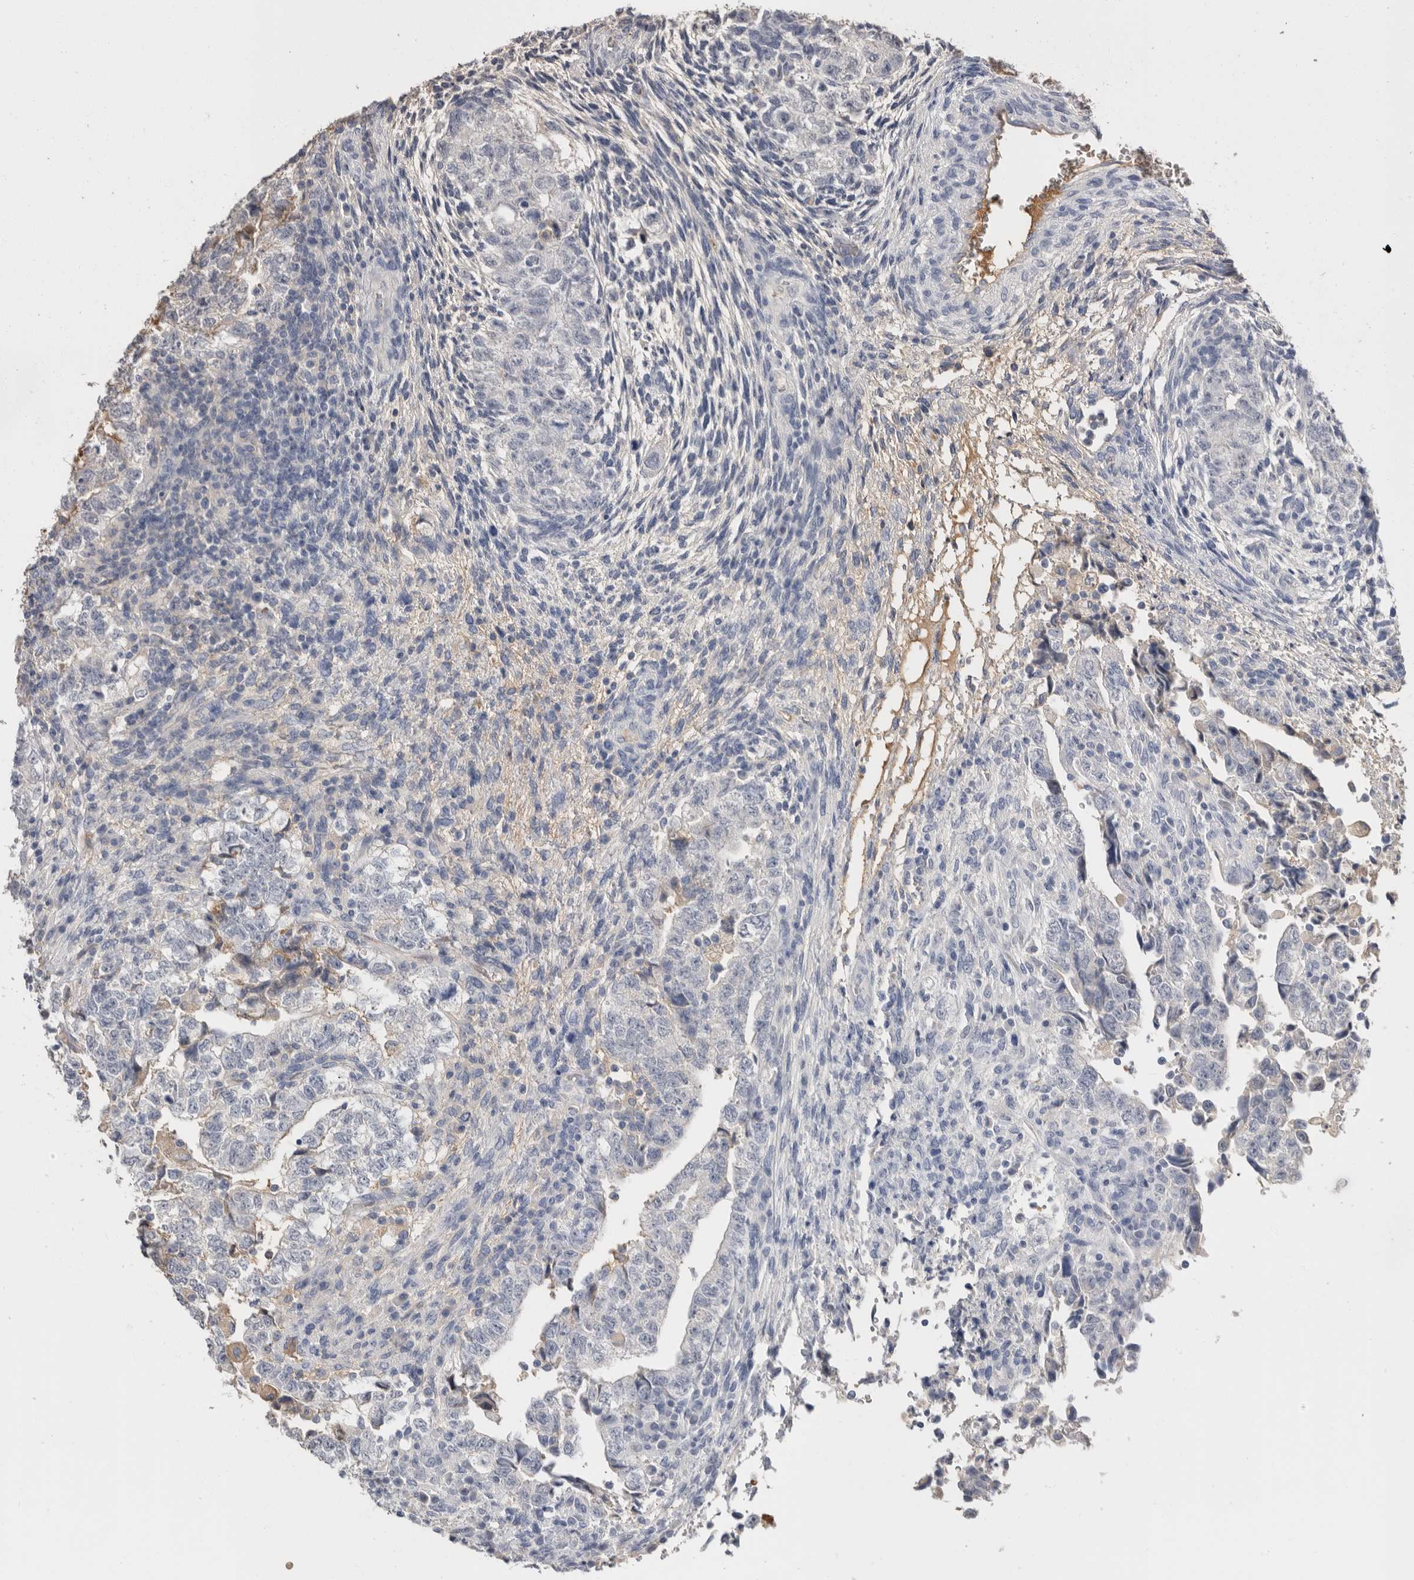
{"staining": {"intensity": "negative", "quantity": "none", "location": "none"}, "tissue": "testis cancer", "cell_type": "Tumor cells", "image_type": "cancer", "snomed": [{"axis": "morphology", "description": "Normal tissue, NOS"}, {"axis": "morphology", "description": "Carcinoma, Embryonal, NOS"}, {"axis": "topography", "description": "Testis"}], "caption": "This histopathology image is of testis embryonal carcinoma stained with immunohistochemistry (IHC) to label a protein in brown with the nuclei are counter-stained blue. There is no expression in tumor cells.", "gene": "APOA2", "patient": {"sex": "male", "age": 36}}